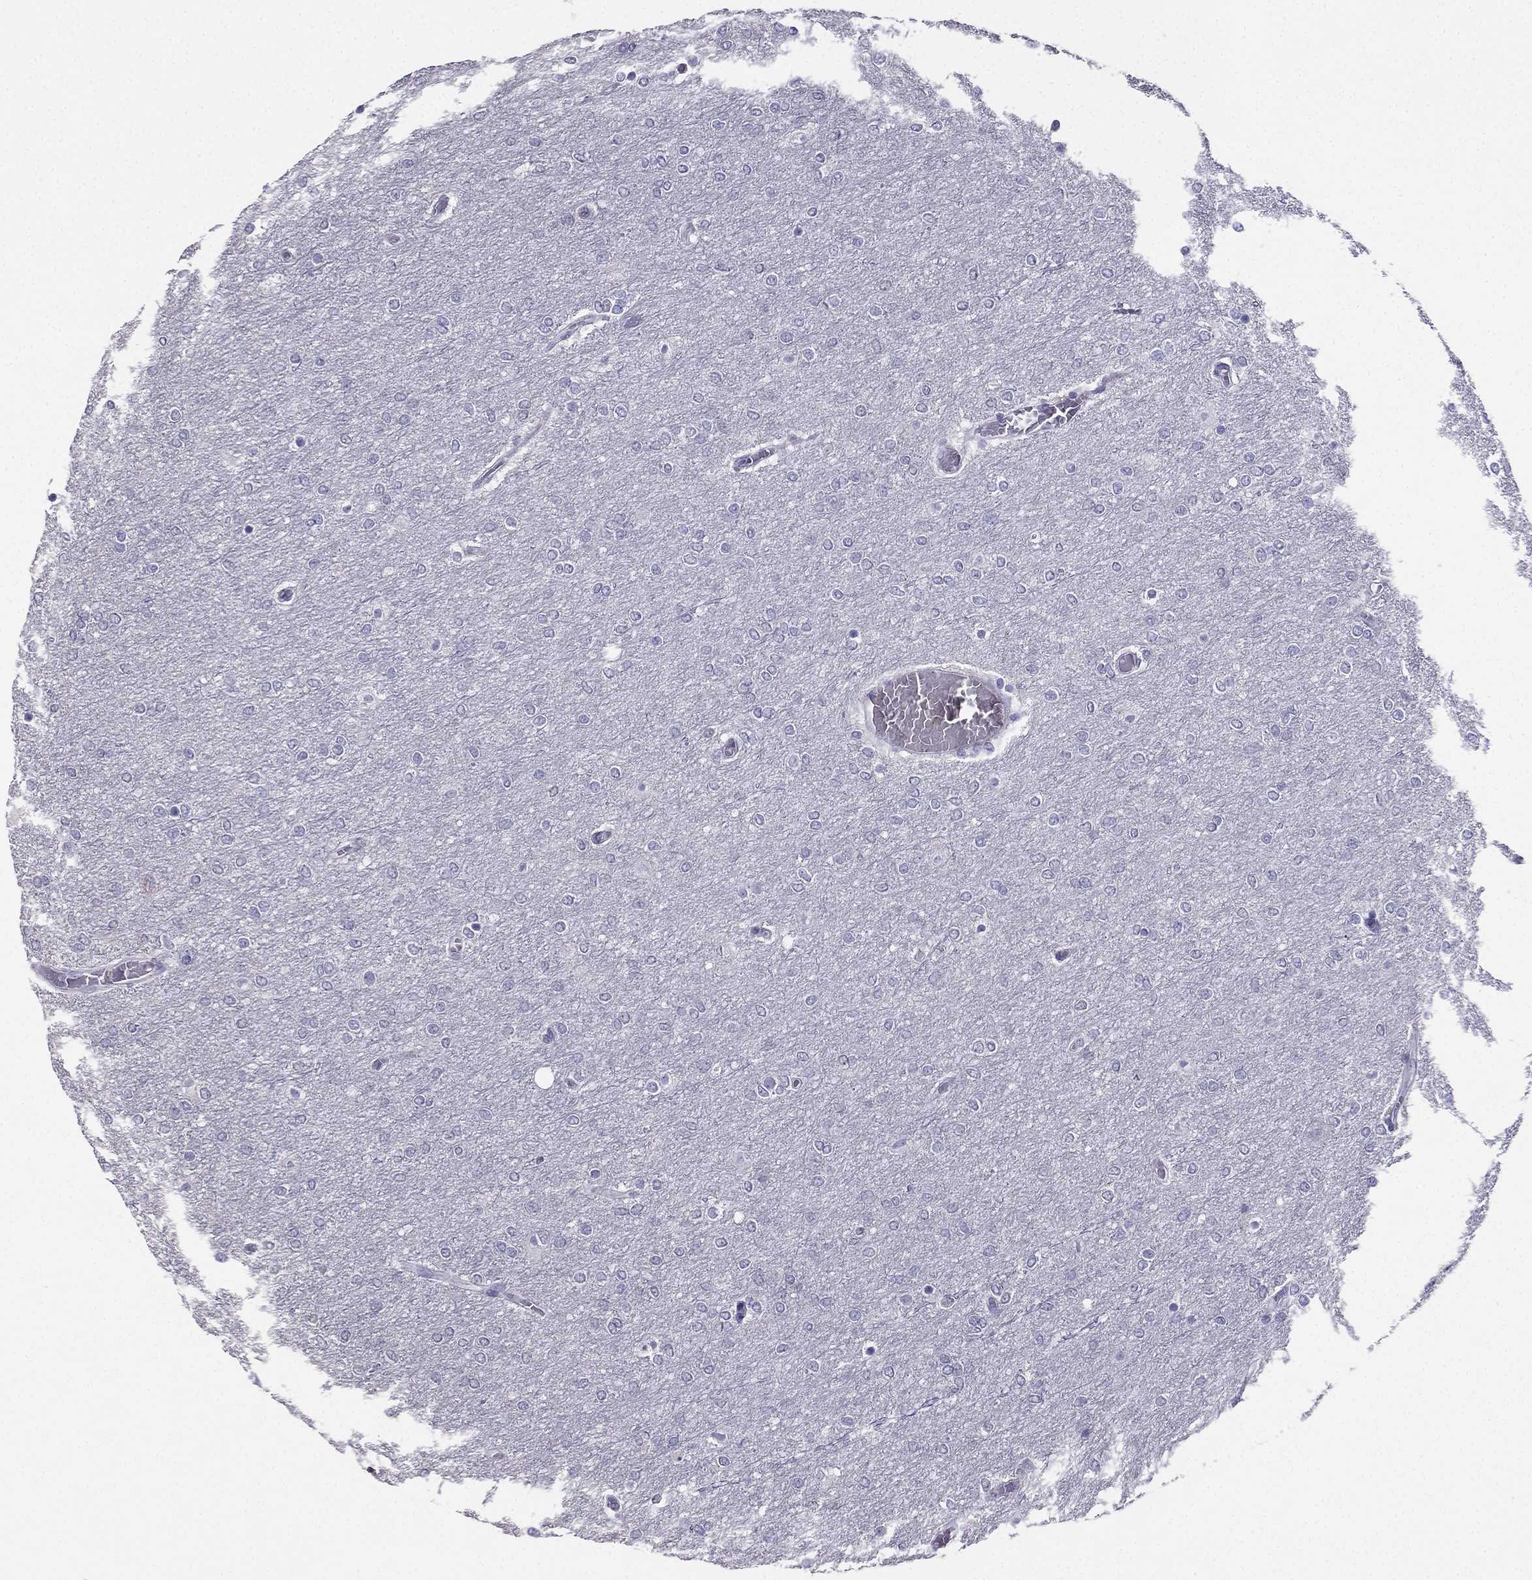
{"staining": {"intensity": "negative", "quantity": "none", "location": "none"}, "tissue": "glioma", "cell_type": "Tumor cells", "image_type": "cancer", "snomed": [{"axis": "morphology", "description": "Glioma, malignant, High grade"}, {"axis": "topography", "description": "Brain"}], "caption": "Immunohistochemistry of glioma displays no staining in tumor cells. Nuclei are stained in blue.", "gene": "ARID3A", "patient": {"sex": "female", "age": 61}}